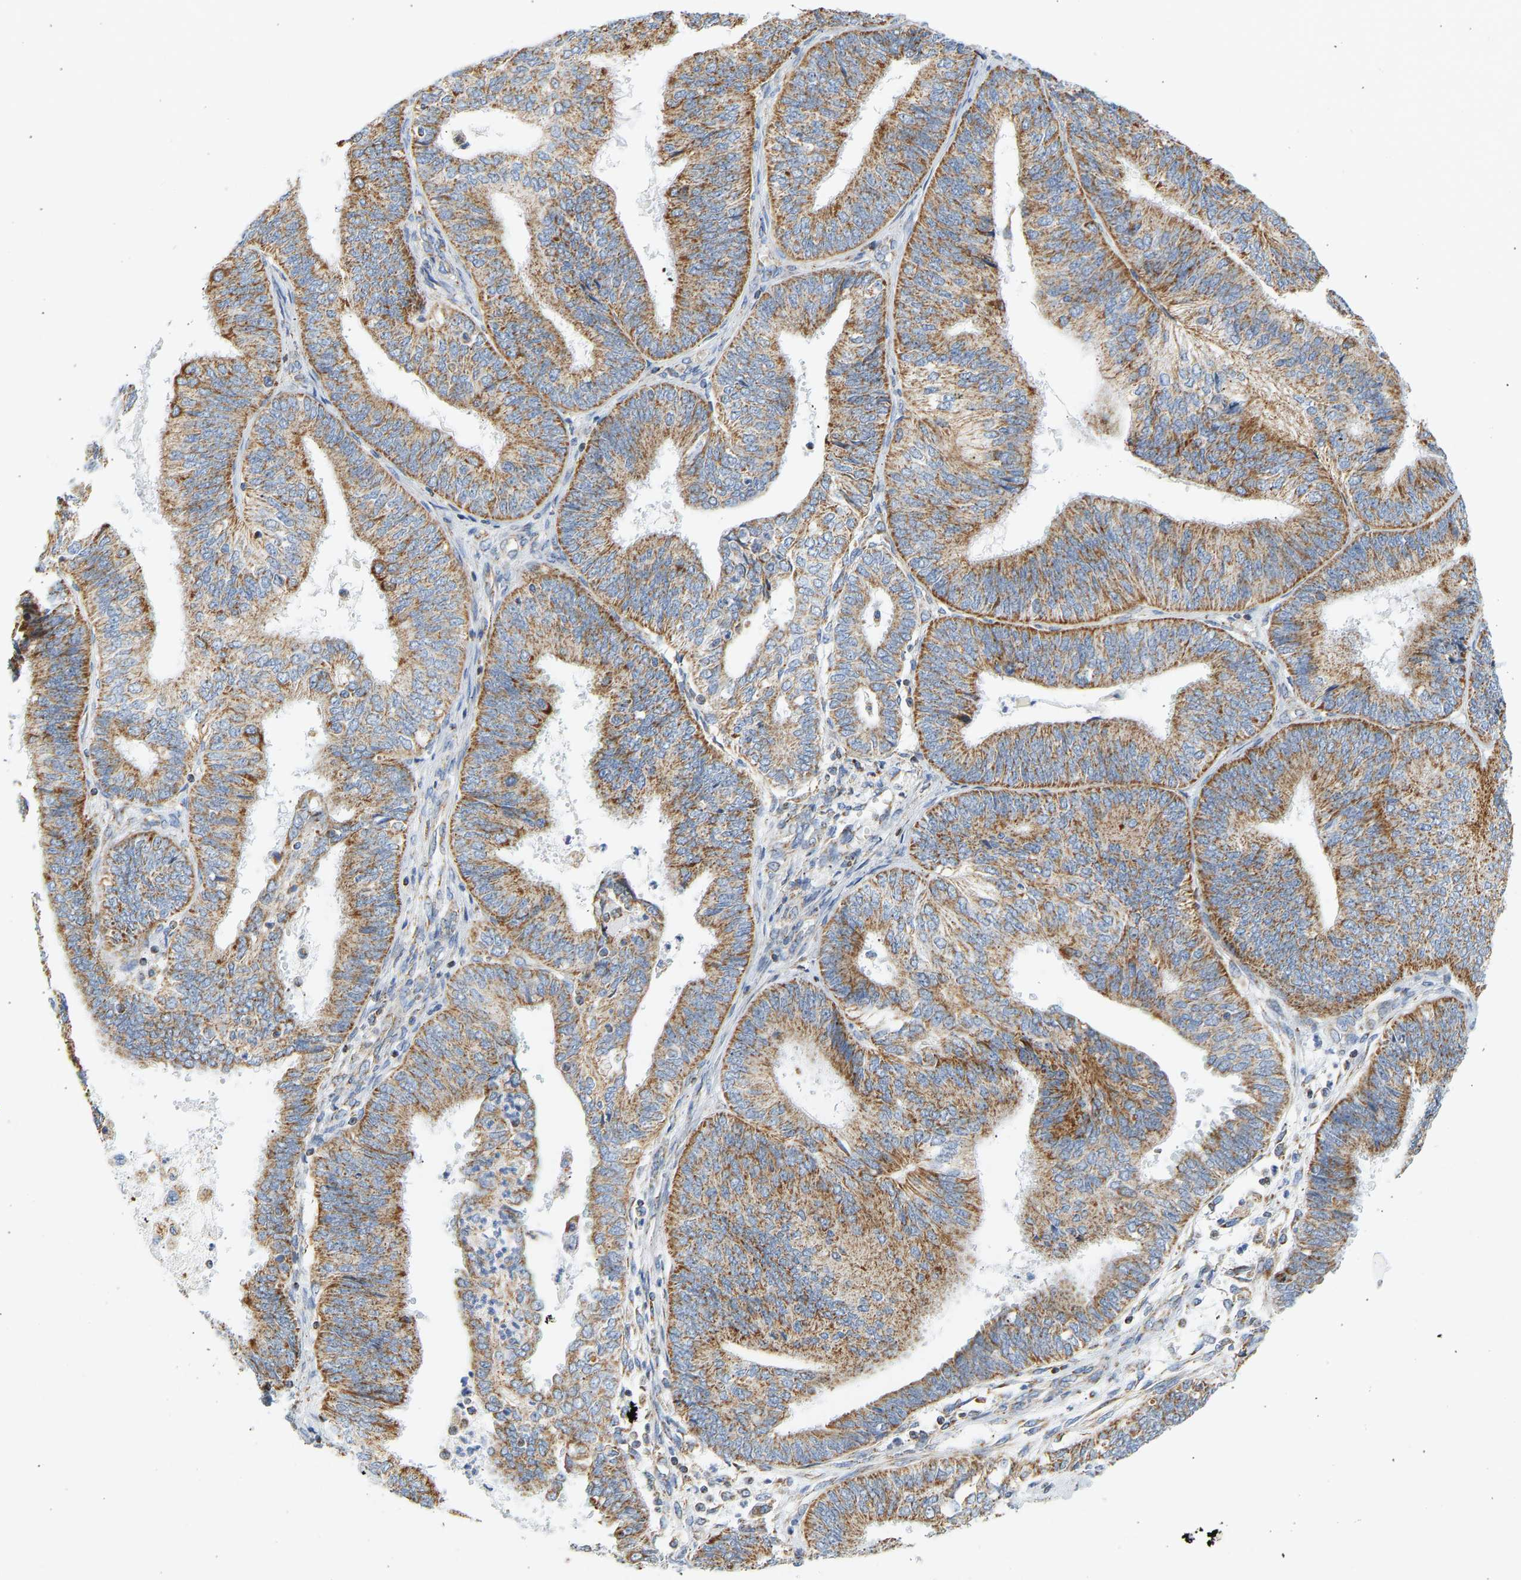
{"staining": {"intensity": "moderate", "quantity": ">75%", "location": "cytoplasmic/membranous"}, "tissue": "endometrial cancer", "cell_type": "Tumor cells", "image_type": "cancer", "snomed": [{"axis": "morphology", "description": "Adenocarcinoma, NOS"}, {"axis": "topography", "description": "Endometrium"}], "caption": "Moderate cytoplasmic/membranous positivity is seen in about >75% of tumor cells in endometrial cancer (adenocarcinoma). (Brightfield microscopy of DAB IHC at high magnification).", "gene": "GRPEL2", "patient": {"sex": "female", "age": 58}}